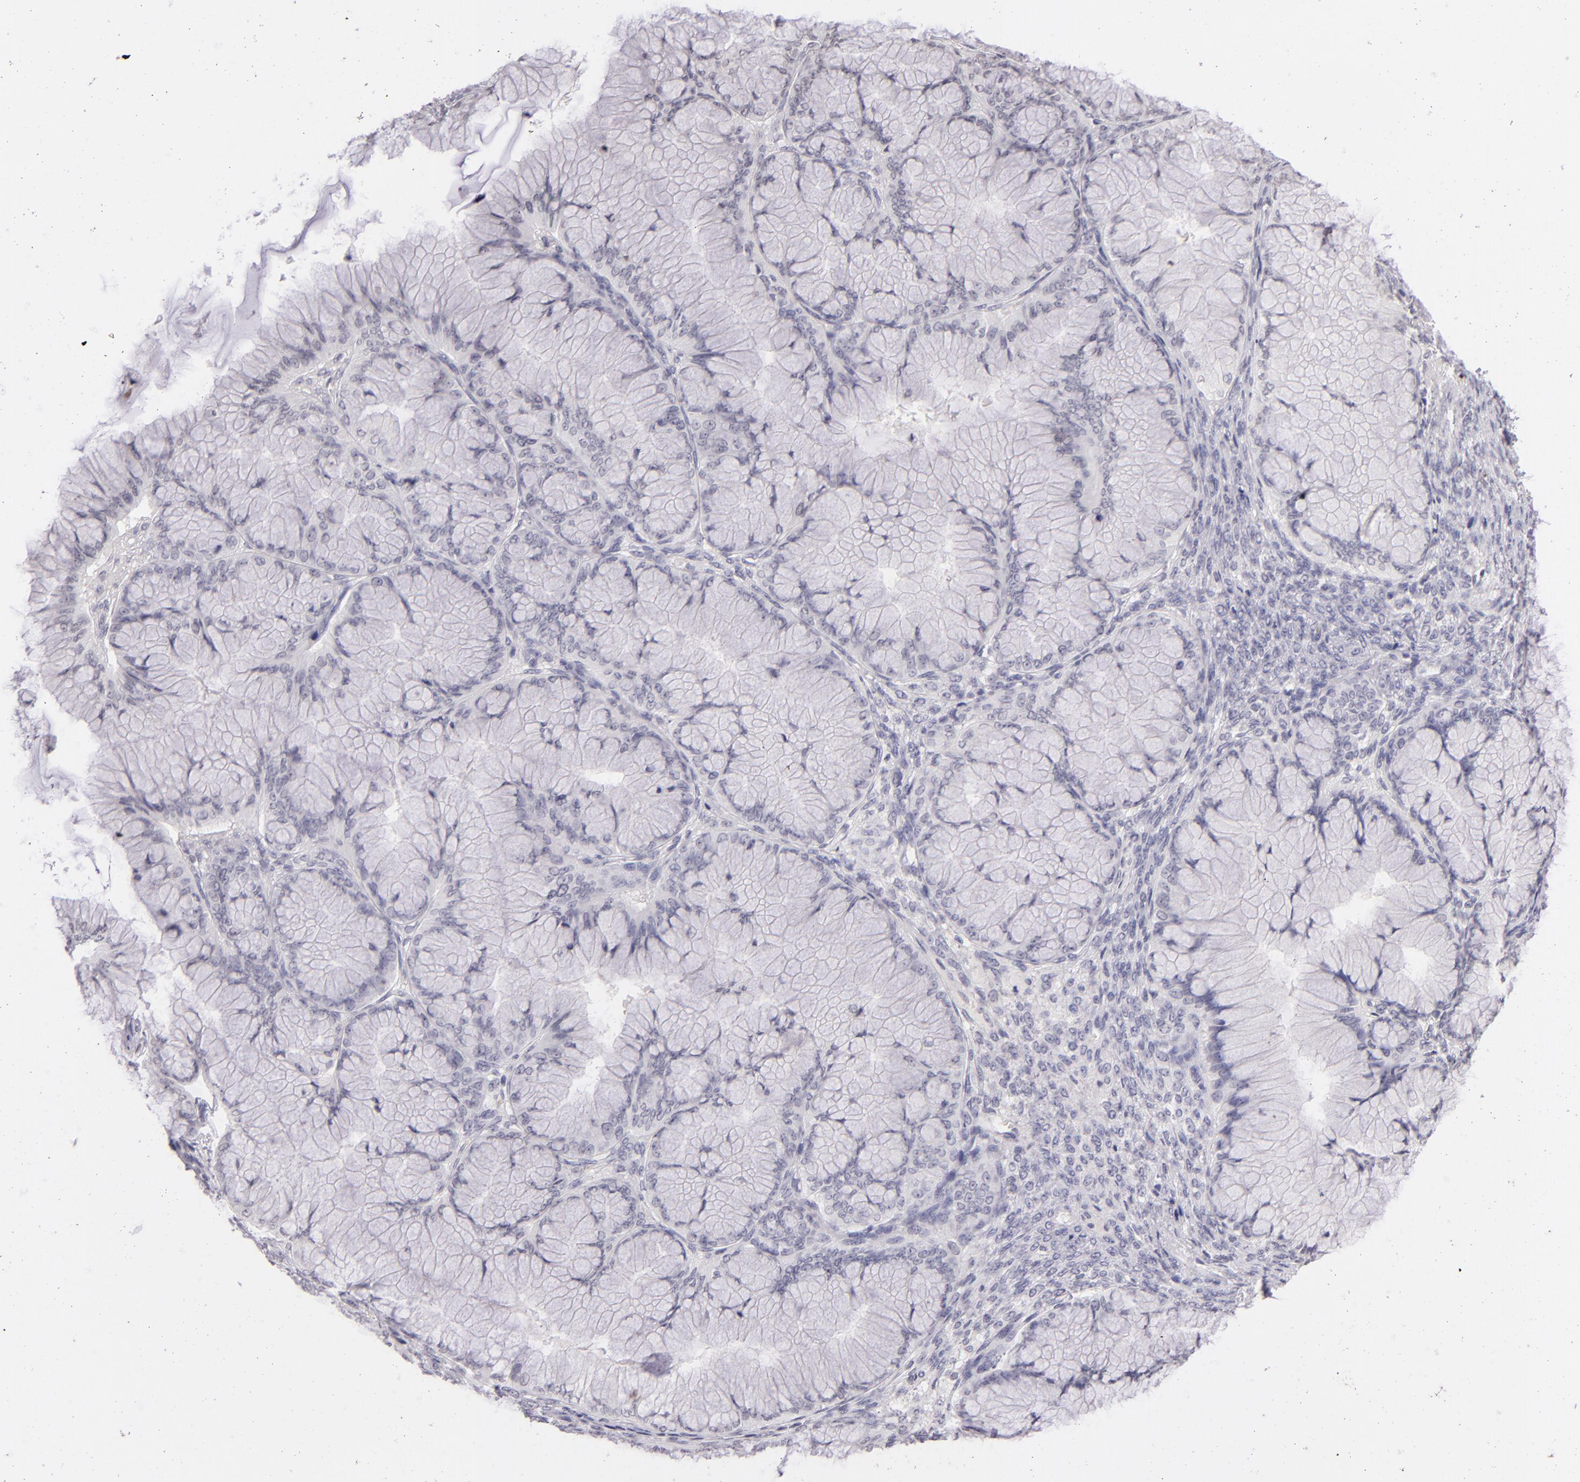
{"staining": {"intensity": "negative", "quantity": "none", "location": "none"}, "tissue": "ovarian cancer", "cell_type": "Tumor cells", "image_type": "cancer", "snomed": [{"axis": "morphology", "description": "Cystadenocarcinoma, mucinous, NOS"}, {"axis": "topography", "description": "Ovary"}], "caption": "DAB (3,3'-diaminobenzidine) immunohistochemical staining of ovarian mucinous cystadenocarcinoma reveals no significant staining in tumor cells.", "gene": "CD40", "patient": {"sex": "female", "age": 63}}